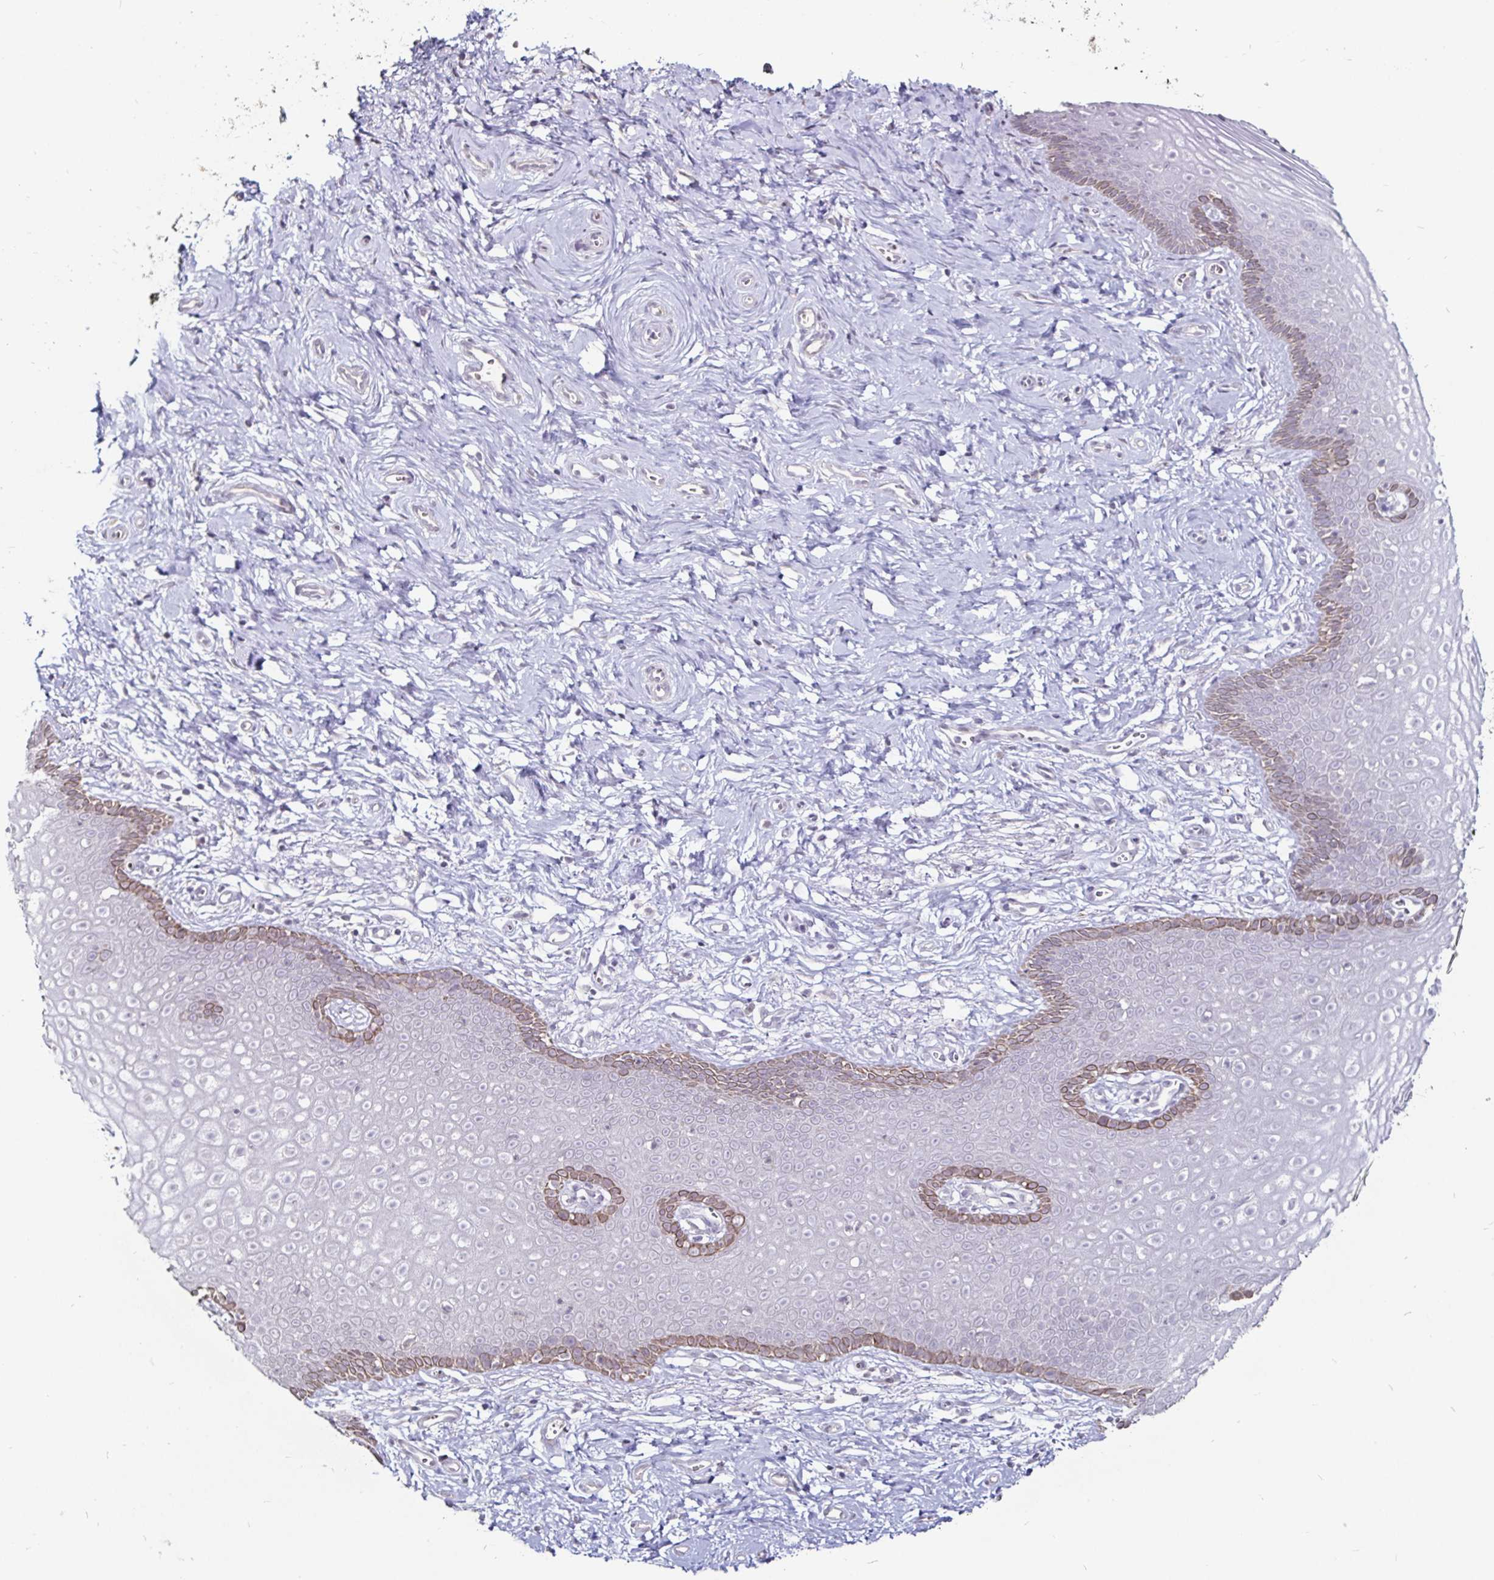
{"staining": {"intensity": "moderate", "quantity": "<25%", "location": "cytoplasmic/membranous"}, "tissue": "vagina", "cell_type": "Squamous epithelial cells", "image_type": "normal", "snomed": [{"axis": "morphology", "description": "Normal tissue, NOS"}, {"axis": "topography", "description": "Vagina"}], "caption": "An image of vagina stained for a protein demonstrates moderate cytoplasmic/membranous brown staining in squamous epithelial cells. Immunohistochemistry stains the protein of interest in brown and the nuclei are stained blue.", "gene": "FAIM2", "patient": {"sex": "female", "age": 38}}